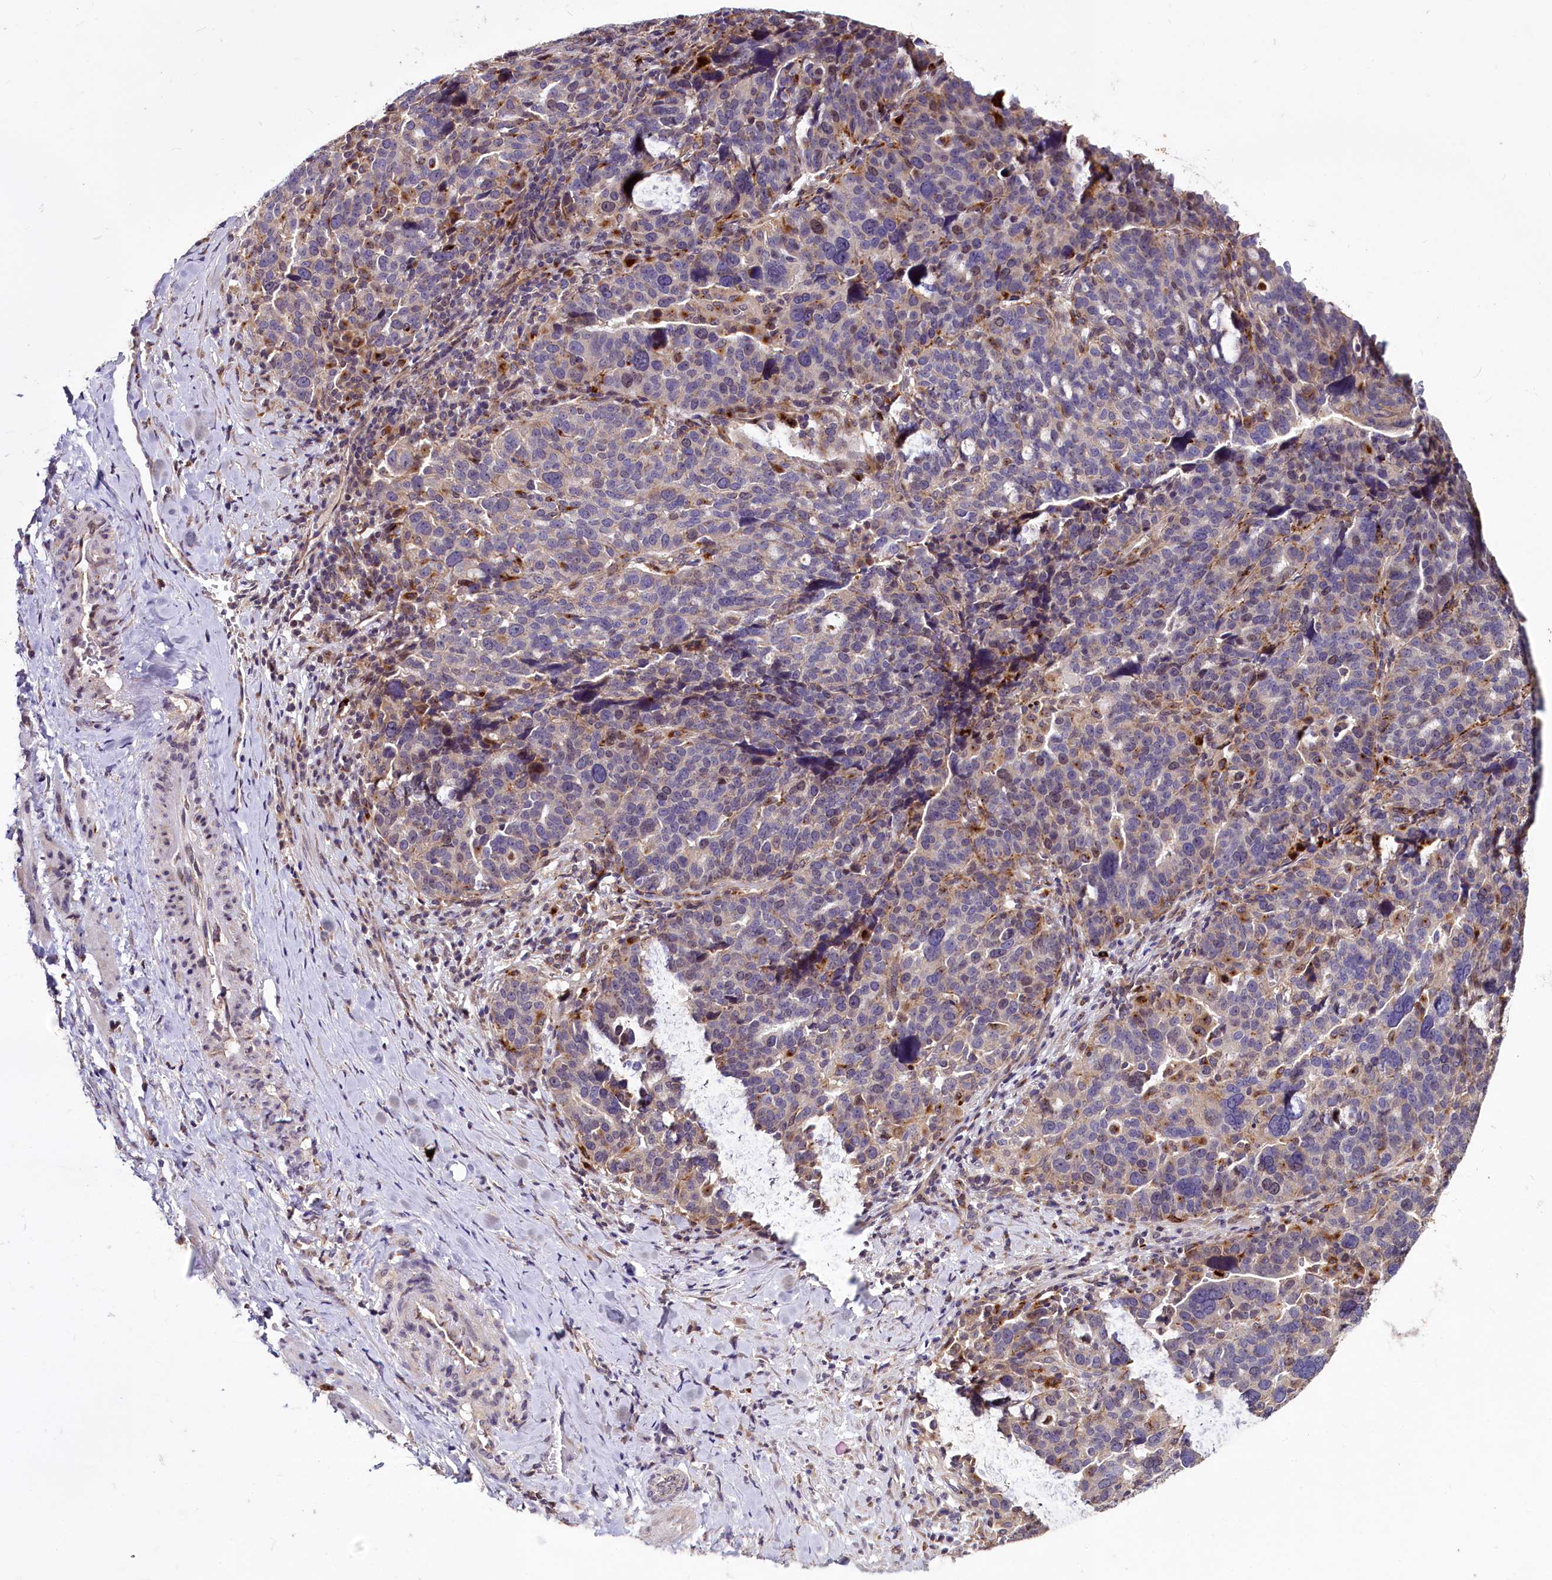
{"staining": {"intensity": "negative", "quantity": "none", "location": "none"}, "tissue": "ovarian cancer", "cell_type": "Tumor cells", "image_type": "cancer", "snomed": [{"axis": "morphology", "description": "Cystadenocarcinoma, serous, NOS"}, {"axis": "topography", "description": "Ovary"}], "caption": "Tumor cells show no significant protein positivity in serous cystadenocarcinoma (ovarian).", "gene": "C11orf86", "patient": {"sex": "female", "age": 59}}